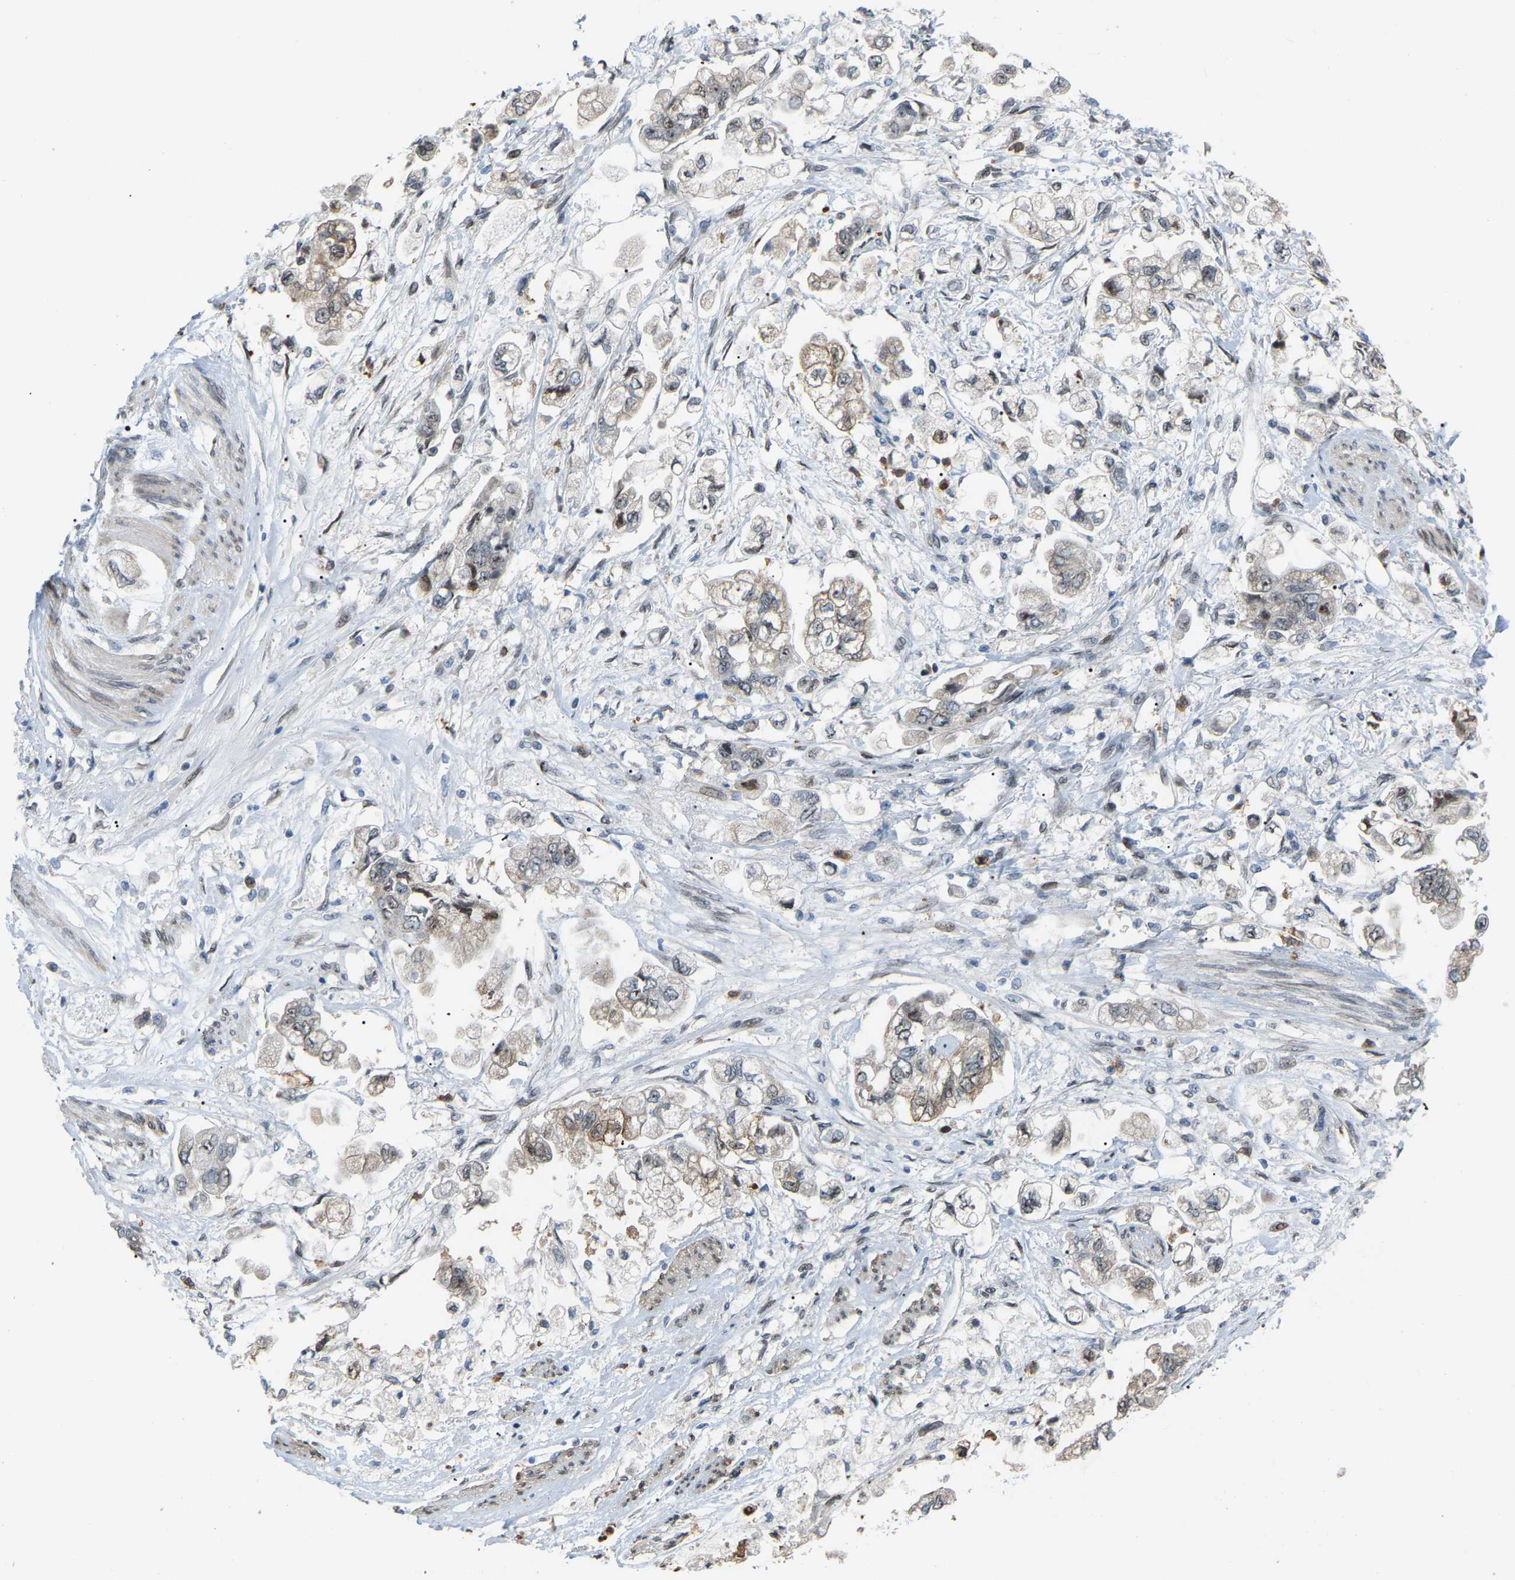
{"staining": {"intensity": "weak", "quantity": "<25%", "location": "cytoplasmic/membranous"}, "tissue": "stomach cancer", "cell_type": "Tumor cells", "image_type": "cancer", "snomed": [{"axis": "morphology", "description": "Normal tissue, NOS"}, {"axis": "morphology", "description": "Adenocarcinoma, NOS"}, {"axis": "topography", "description": "Stomach"}], "caption": "Tumor cells show no significant protein positivity in stomach adenocarcinoma. The staining is performed using DAB brown chromogen with nuclei counter-stained in using hematoxylin.", "gene": "CROT", "patient": {"sex": "male", "age": 62}}